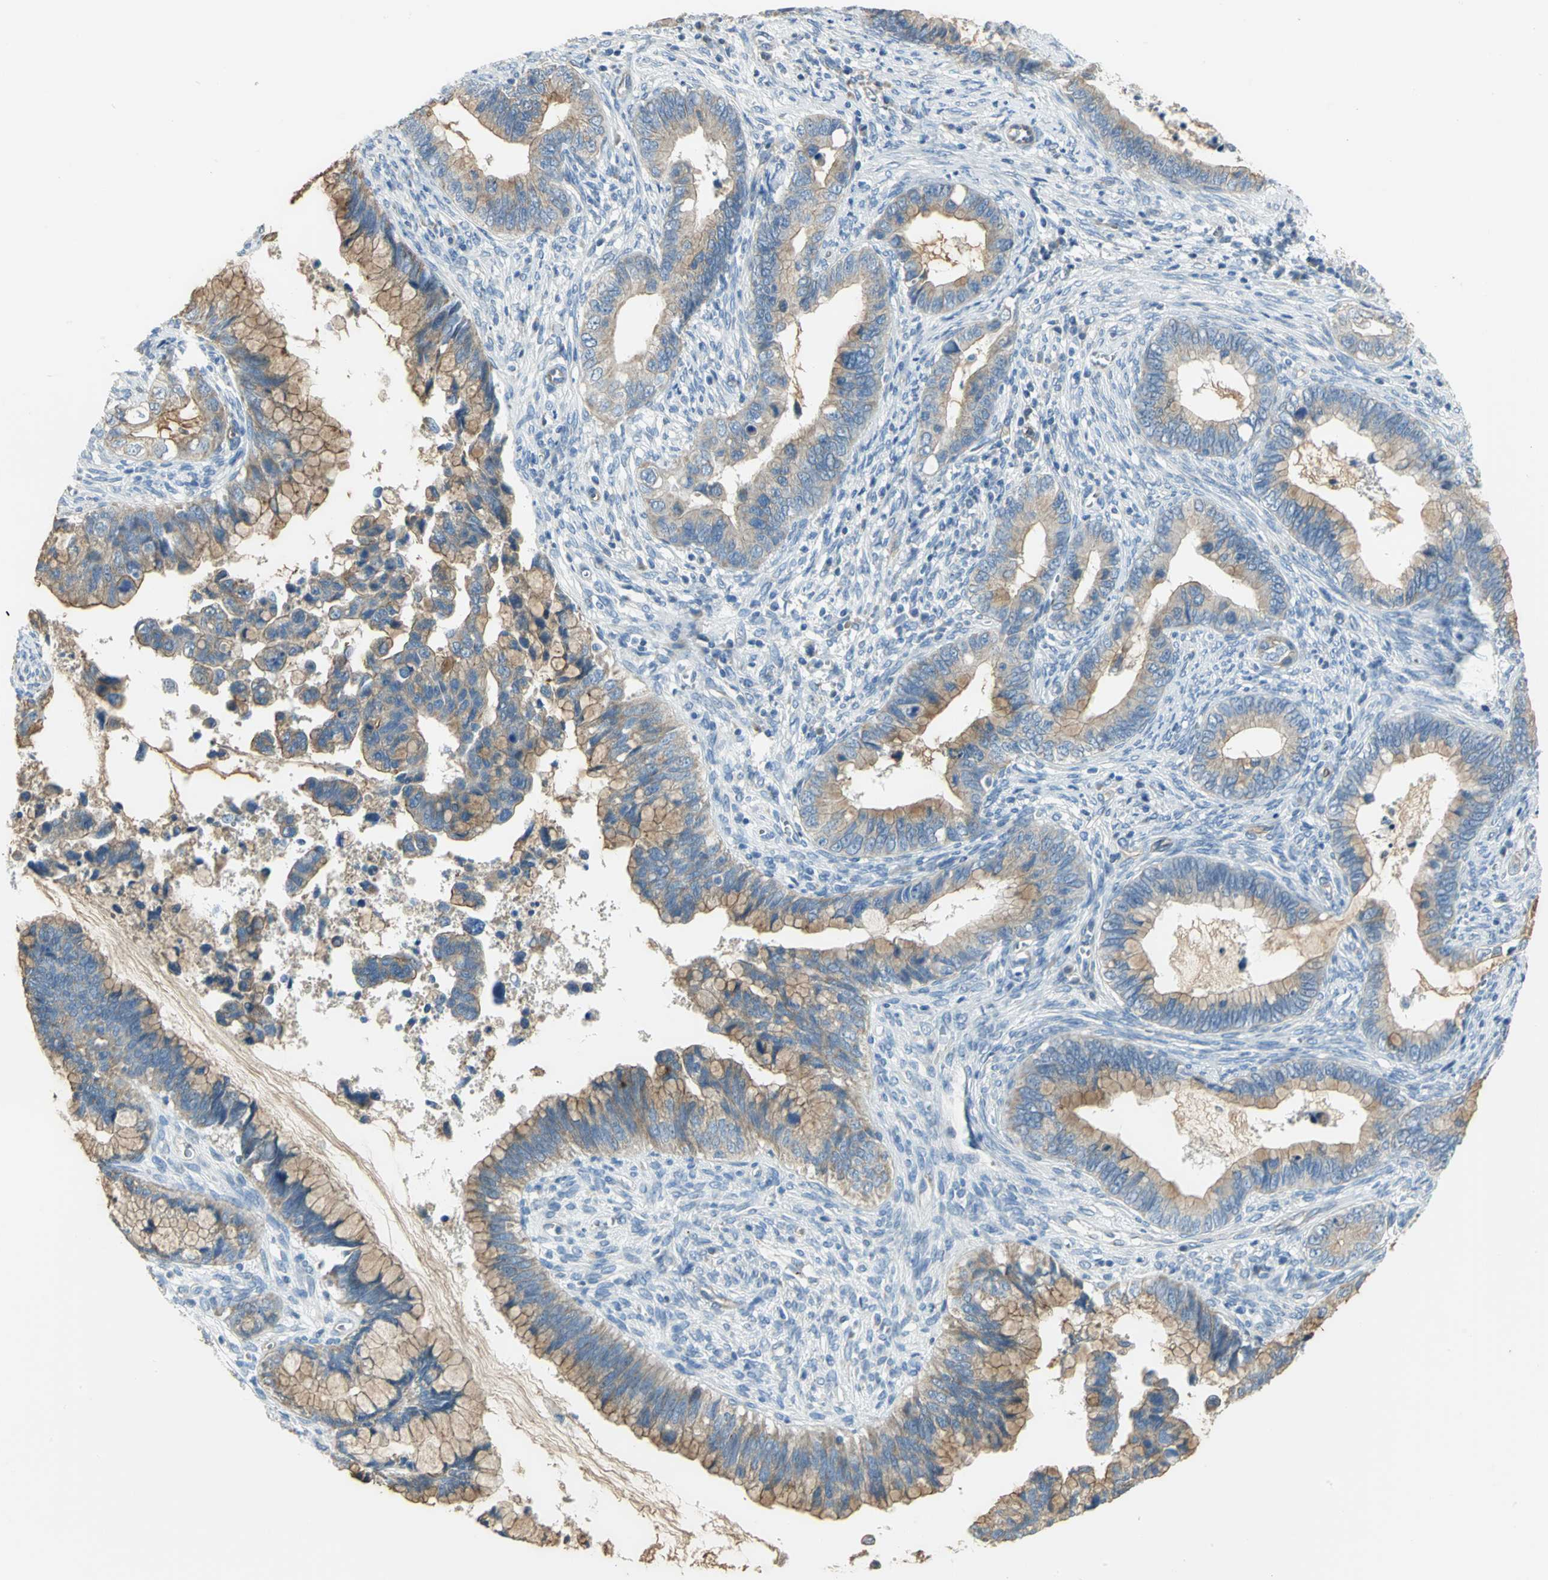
{"staining": {"intensity": "moderate", "quantity": ">75%", "location": "cytoplasmic/membranous"}, "tissue": "cervical cancer", "cell_type": "Tumor cells", "image_type": "cancer", "snomed": [{"axis": "morphology", "description": "Adenocarcinoma, NOS"}, {"axis": "topography", "description": "Cervix"}], "caption": "A medium amount of moderate cytoplasmic/membranous staining is identified in approximately >75% of tumor cells in cervical adenocarcinoma tissue.", "gene": "HTR1F", "patient": {"sex": "female", "age": 44}}